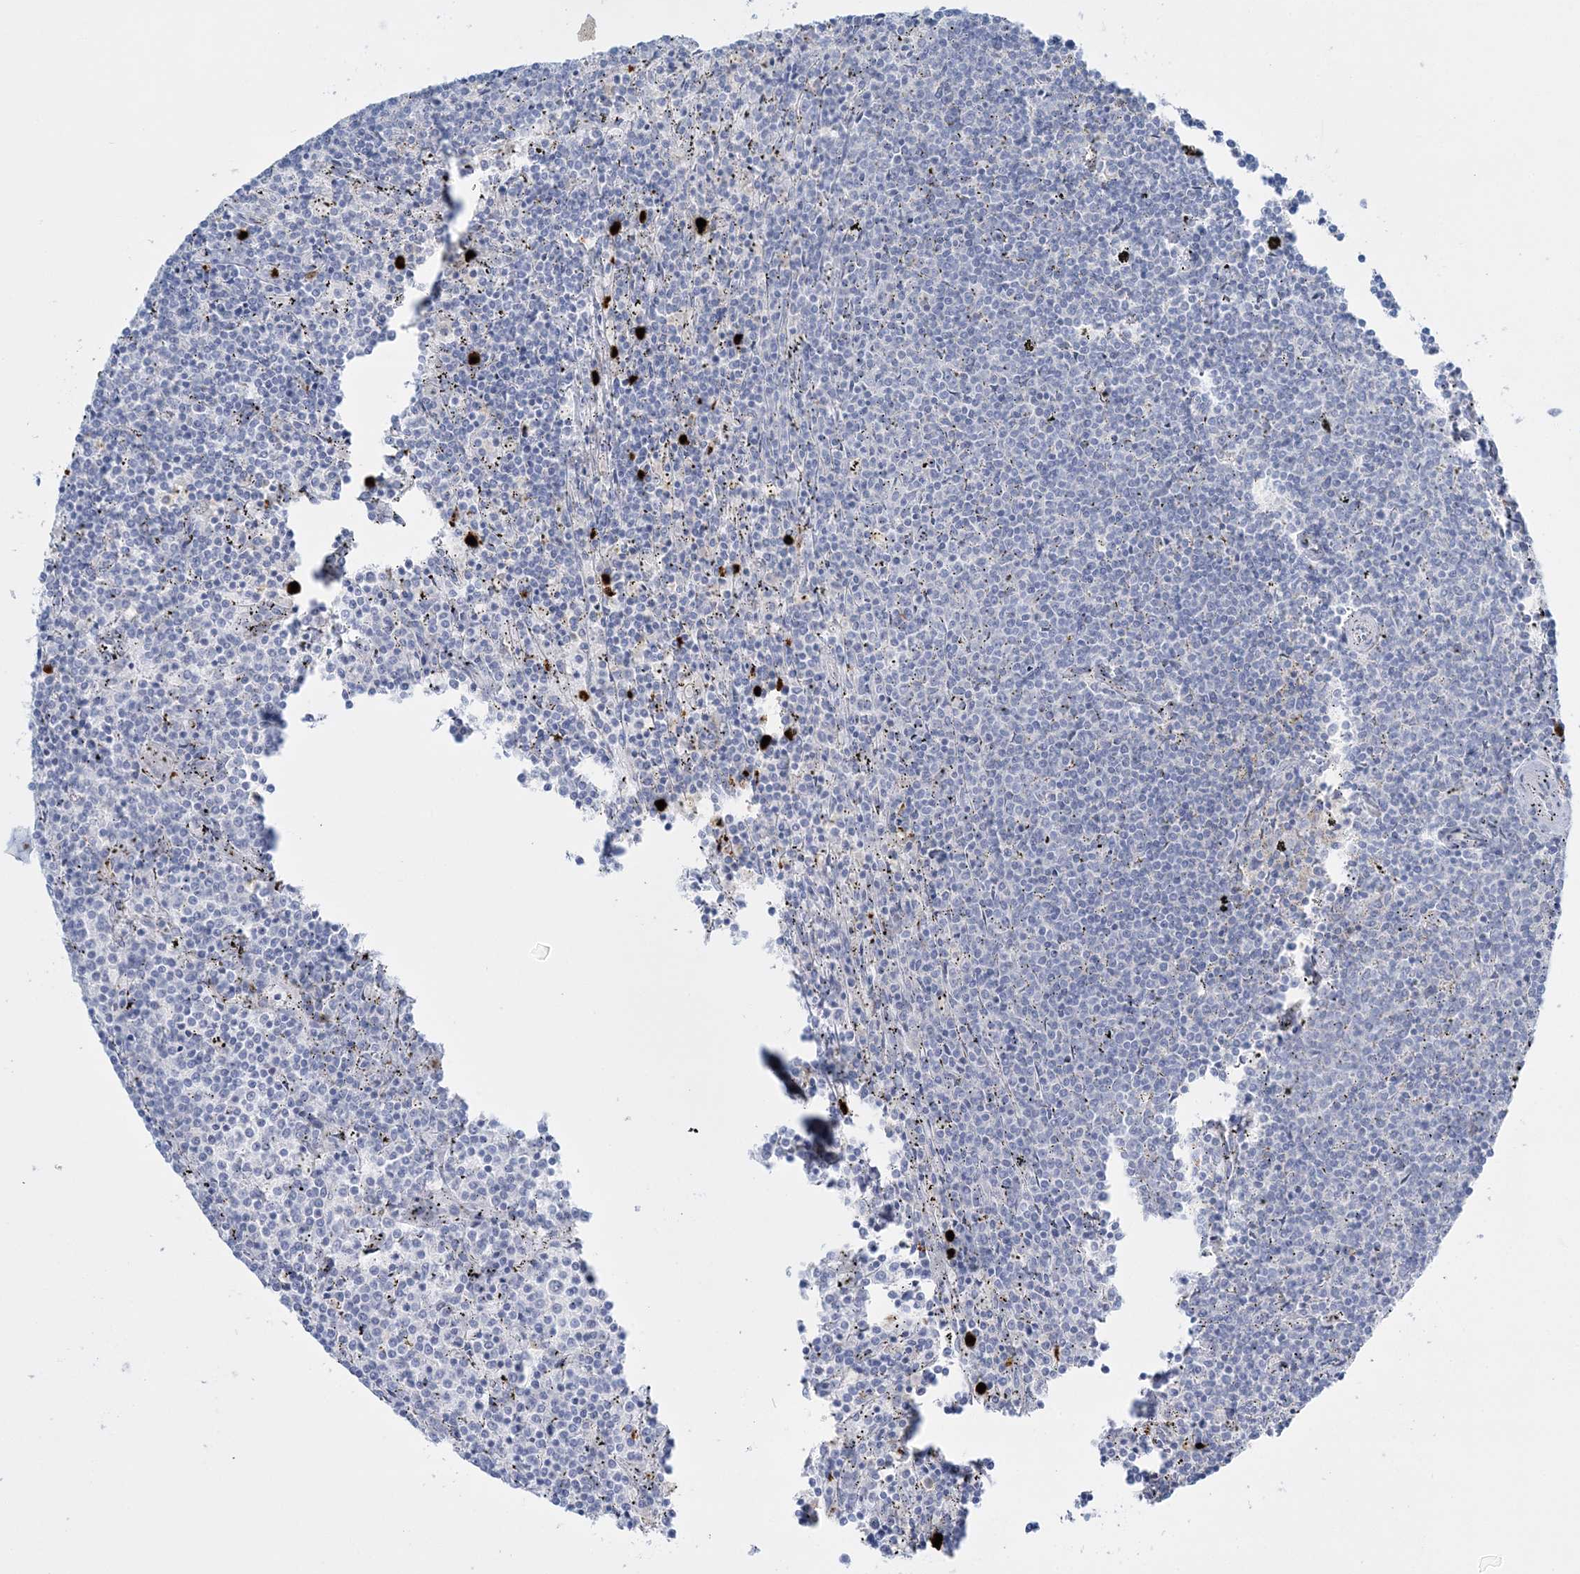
{"staining": {"intensity": "negative", "quantity": "none", "location": "none"}, "tissue": "lymphoma", "cell_type": "Tumor cells", "image_type": "cancer", "snomed": [{"axis": "morphology", "description": "Malignant lymphoma, non-Hodgkin's type, Low grade"}, {"axis": "topography", "description": "Spleen"}], "caption": "DAB (3,3'-diaminobenzidine) immunohistochemical staining of human malignant lymphoma, non-Hodgkin's type (low-grade) exhibits no significant positivity in tumor cells. (Brightfield microscopy of DAB IHC at high magnification).", "gene": "WDSUB1", "patient": {"sex": "female", "age": 50}}